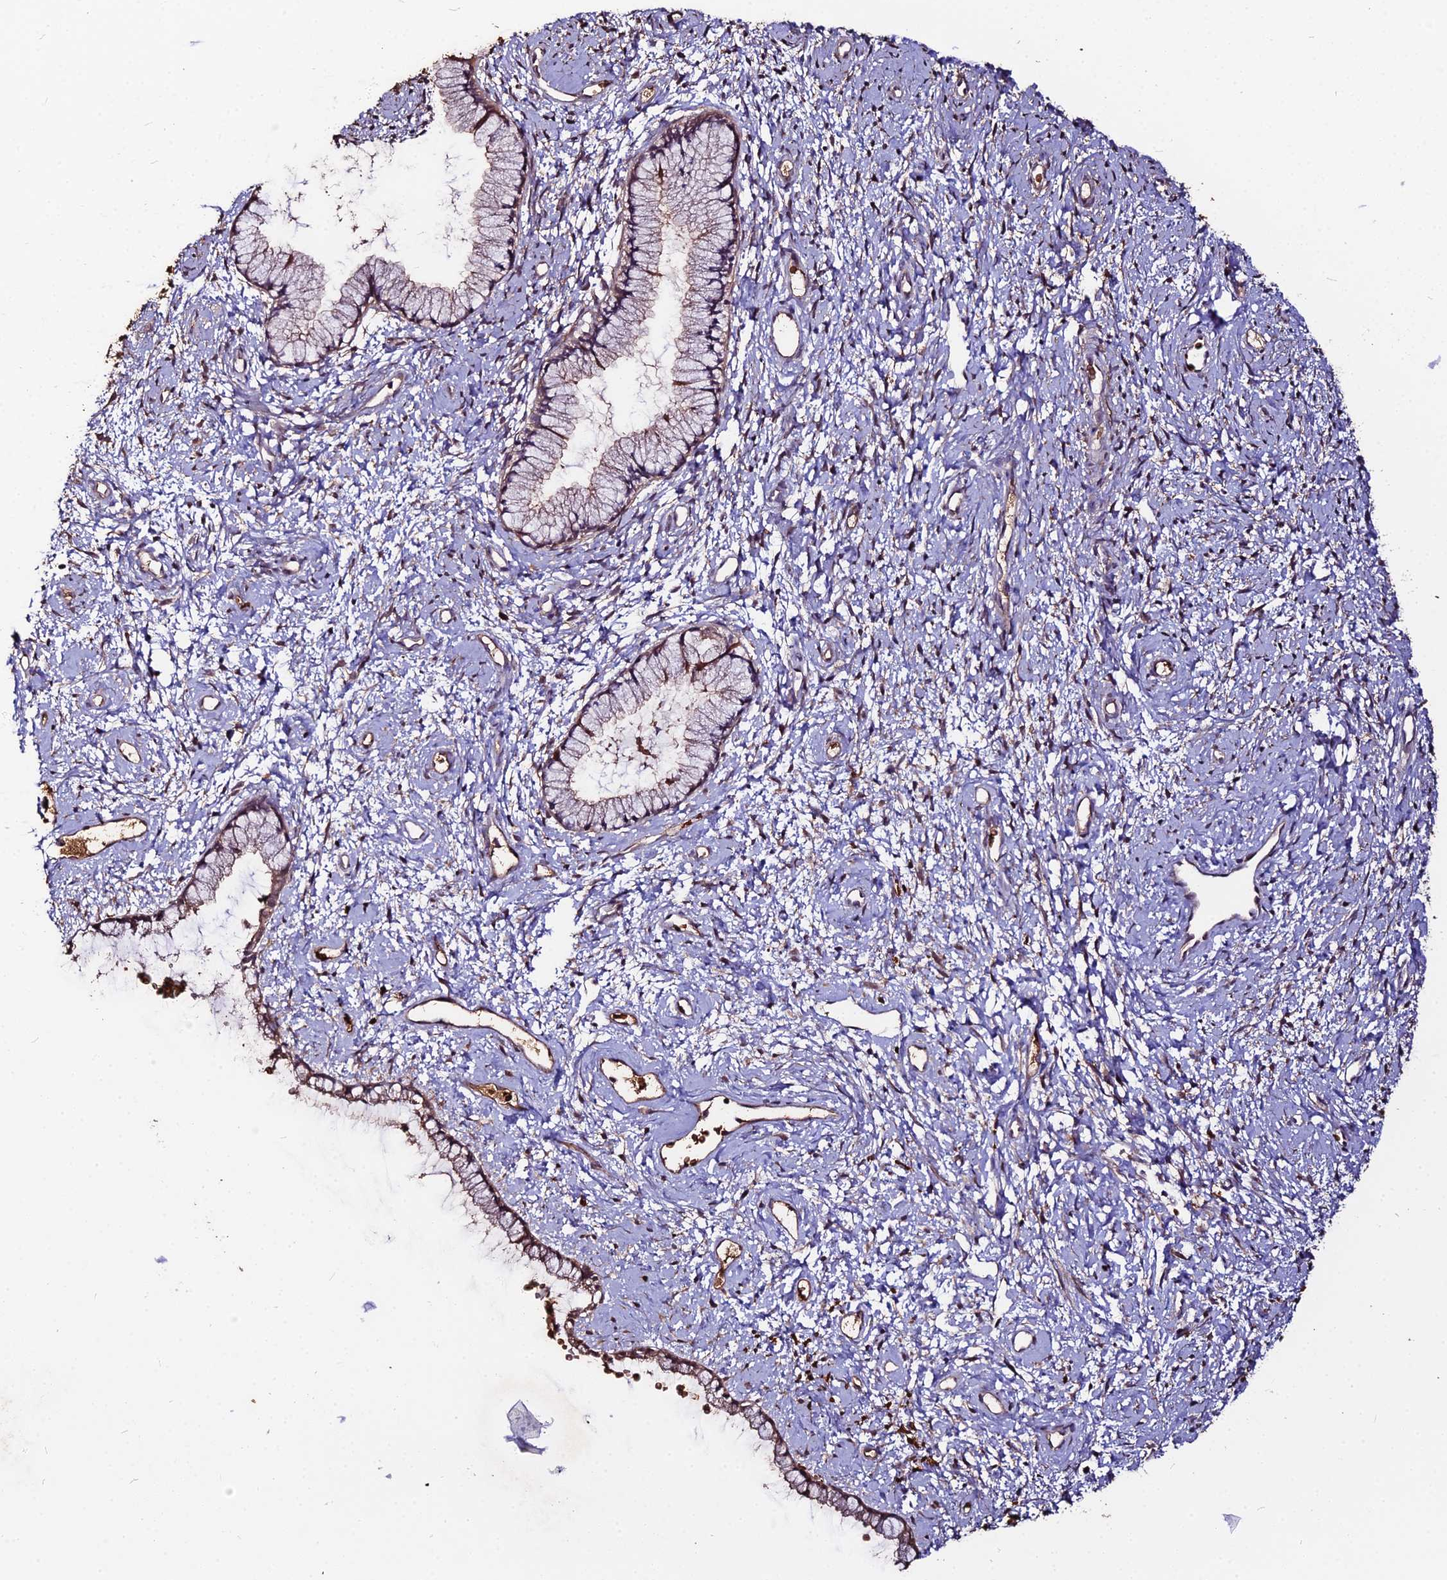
{"staining": {"intensity": "moderate", "quantity": ">75%", "location": "cytoplasmic/membranous"}, "tissue": "cervix", "cell_type": "Glandular cells", "image_type": "normal", "snomed": [{"axis": "morphology", "description": "Normal tissue, NOS"}, {"axis": "topography", "description": "Cervix"}], "caption": "DAB immunohistochemical staining of benign human cervix demonstrates moderate cytoplasmic/membranous protein staining in approximately >75% of glandular cells. Immunohistochemistry (ihc) stains the protein of interest in brown and the nuclei are stained blue.", "gene": "ZDBF2", "patient": {"sex": "female", "age": 57}}